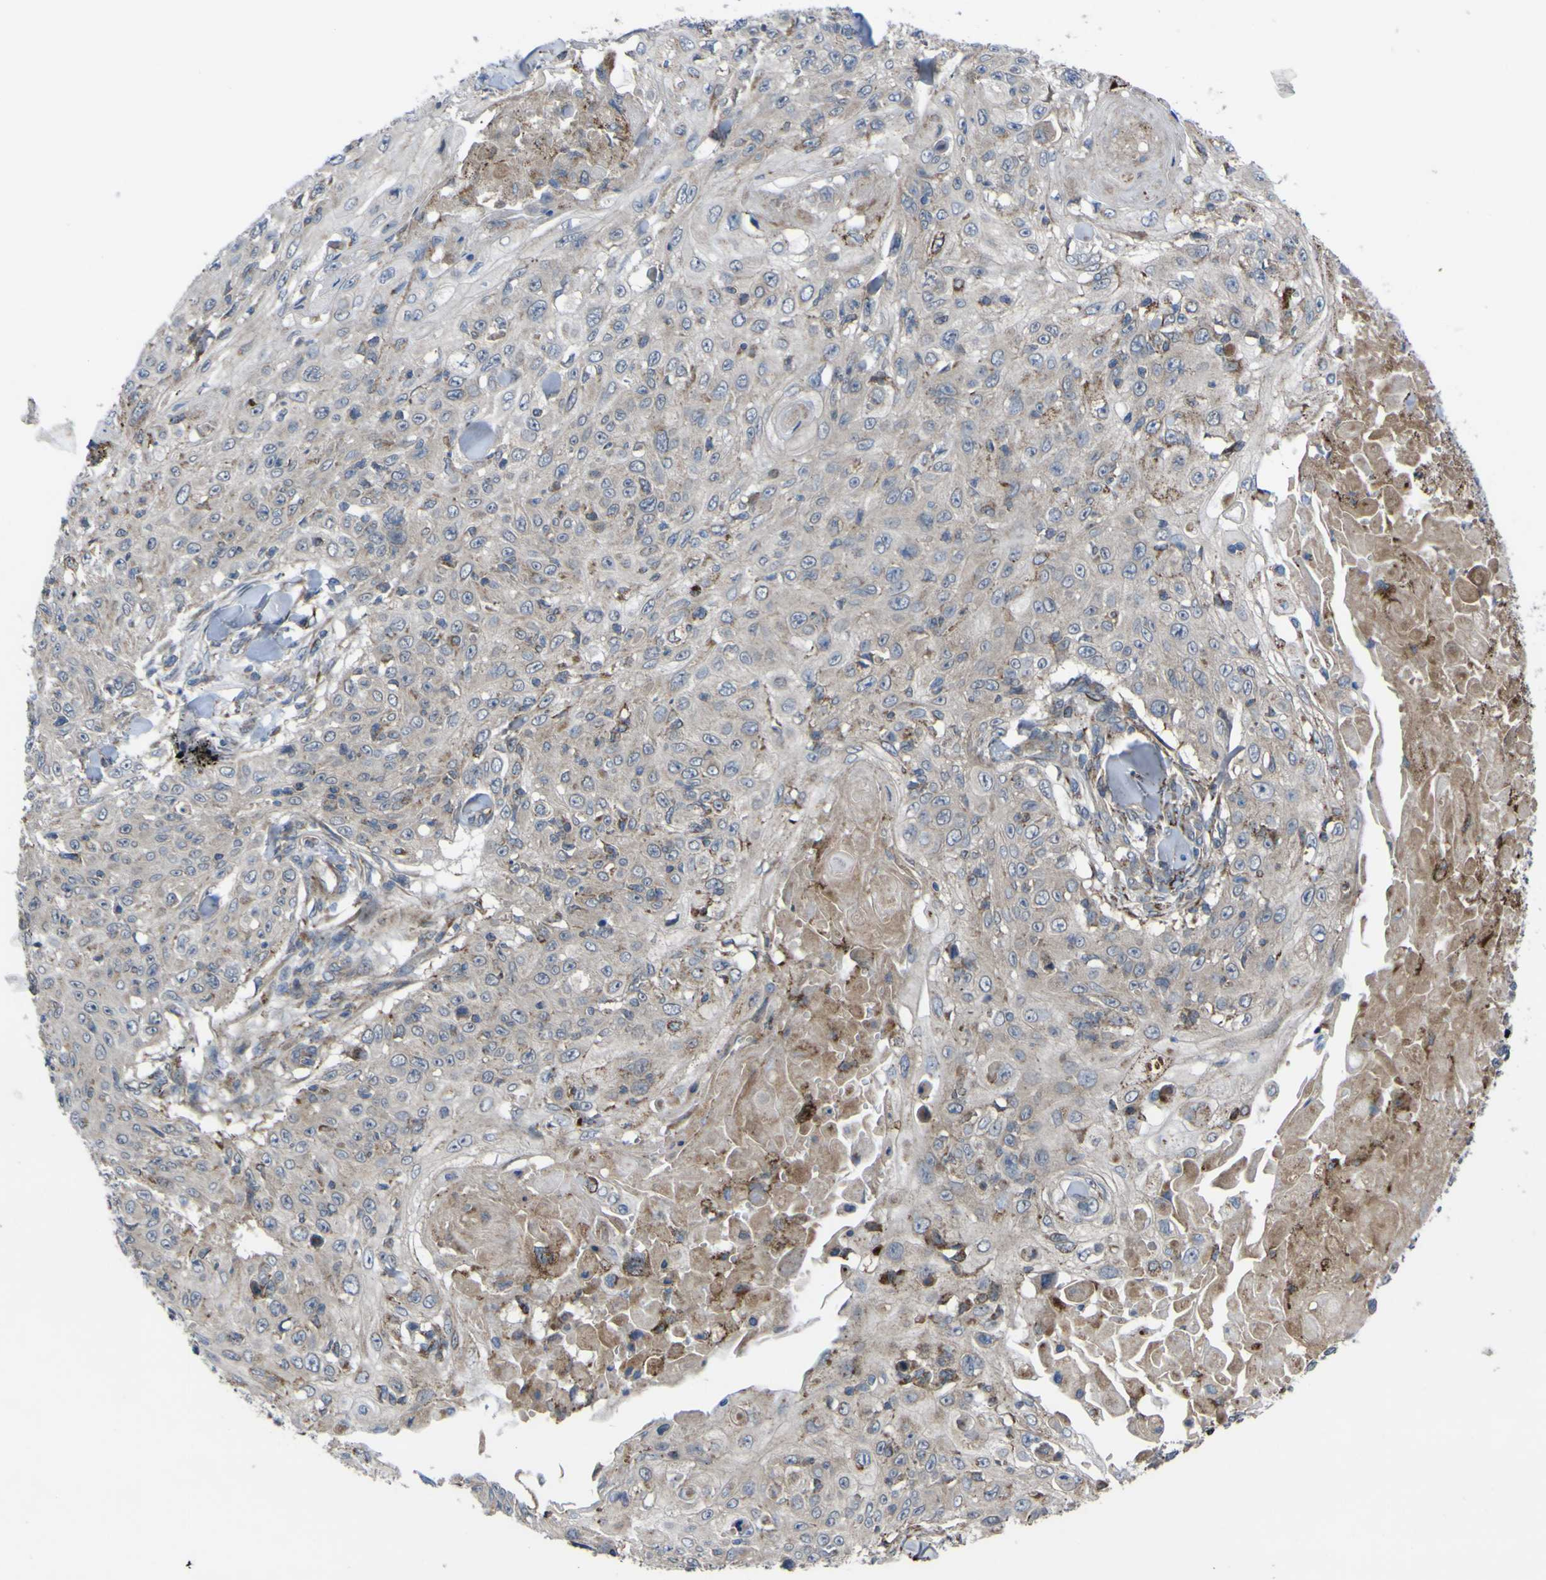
{"staining": {"intensity": "weak", "quantity": "<25%", "location": "cytoplasmic/membranous"}, "tissue": "skin cancer", "cell_type": "Tumor cells", "image_type": "cancer", "snomed": [{"axis": "morphology", "description": "Squamous cell carcinoma, NOS"}, {"axis": "topography", "description": "Skin"}], "caption": "Skin cancer (squamous cell carcinoma) was stained to show a protein in brown. There is no significant staining in tumor cells.", "gene": "GPLD1", "patient": {"sex": "male", "age": 86}}